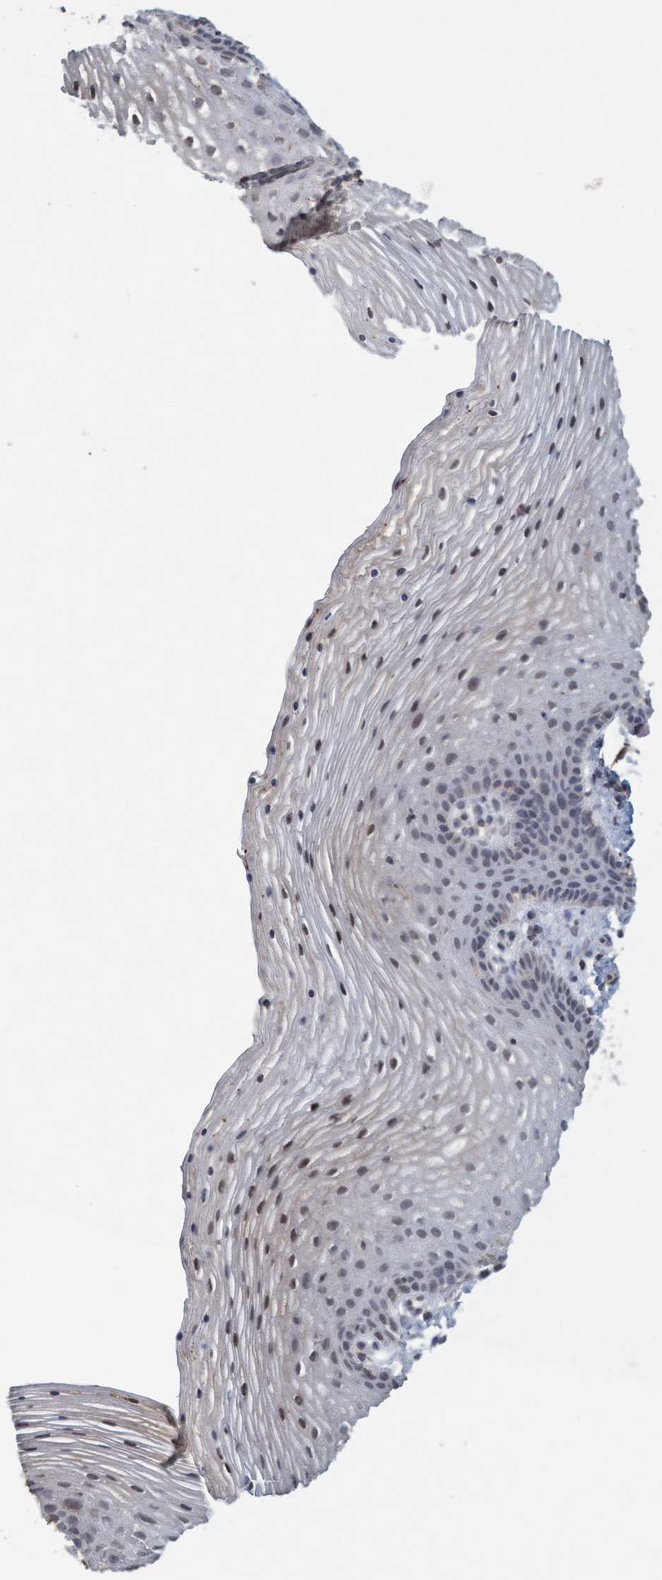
{"staining": {"intensity": "weak", "quantity": "<25%", "location": "cytoplasmic/membranous,nuclear"}, "tissue": "vagina", "cell_type": "Squamous epithelial cells", "image_type": "normal", "snomed": [{"axis": "morphology", "description": "Normal tissue, NOS"}, {"axis": "topography", "description": "Vagina"}], "caption": "High power microscopy histopathology image of an IHC histopathology image of normal vagina, revealing no significant staining in squamous epithelial cells. (DAB IHC, high magnification).", "gene": "VSIG8", "patient": {"sex": "female", "age": 32}}